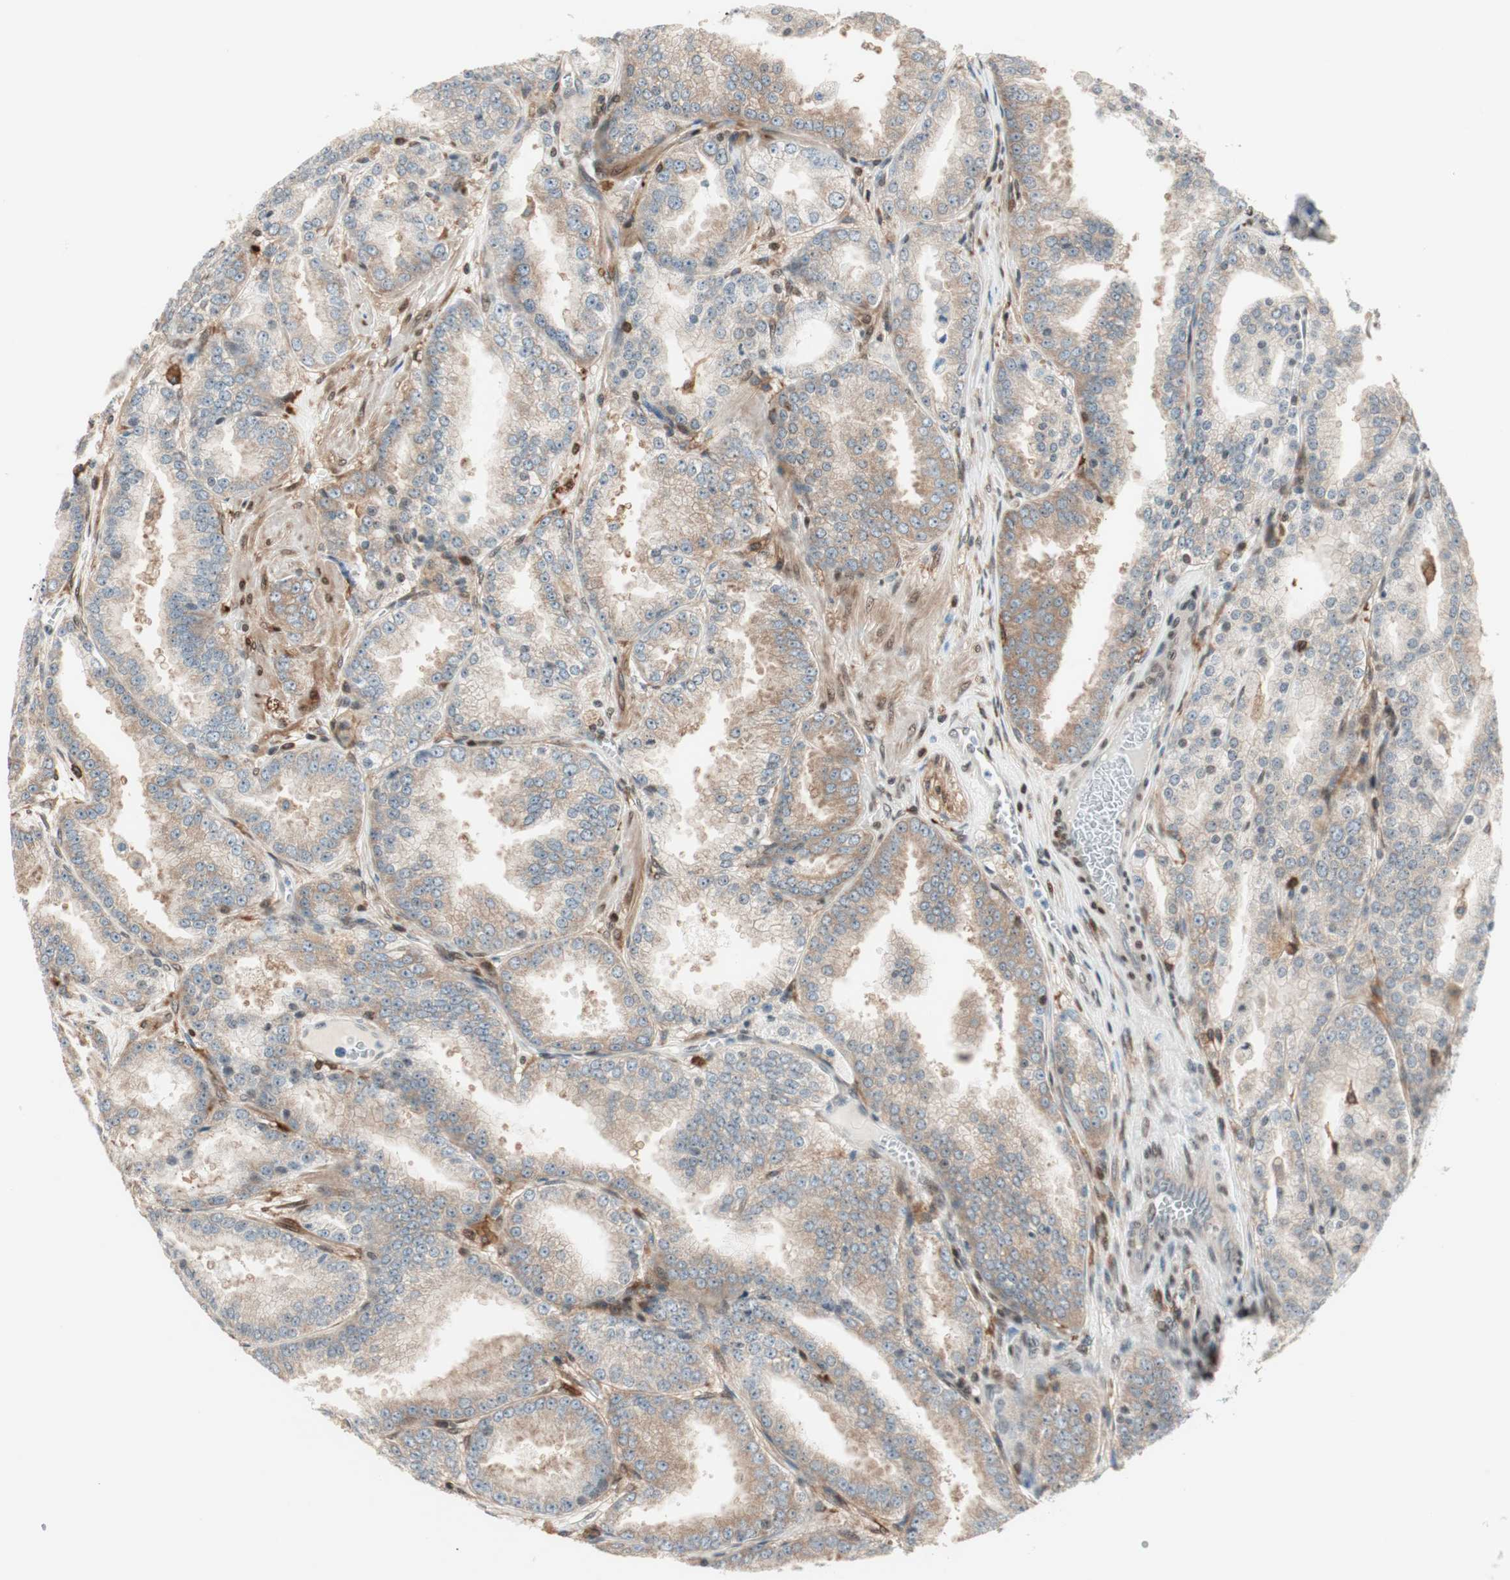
{"staining": {"intensity": "moderate", "quantity": ">75%", "location": "cytoplasmic/membranous"}, "tissue": "prostate cancer", "cell_type": "Tumor cells", "image_type": "cancer", "snomed": [{"axis": "morphology", "description": "Adenocarcinoma, High grade"}, {"axis": "topography", "description": "Prostate"}], "caption": "A photomicrograph of prostate high-grade adenocarcinoma stained for a protein shows moderate cytoplasmic/membranous brown staining in tumor cells.", "gene": "BIN1", "patient": {"sex": "male", "age": 61}}